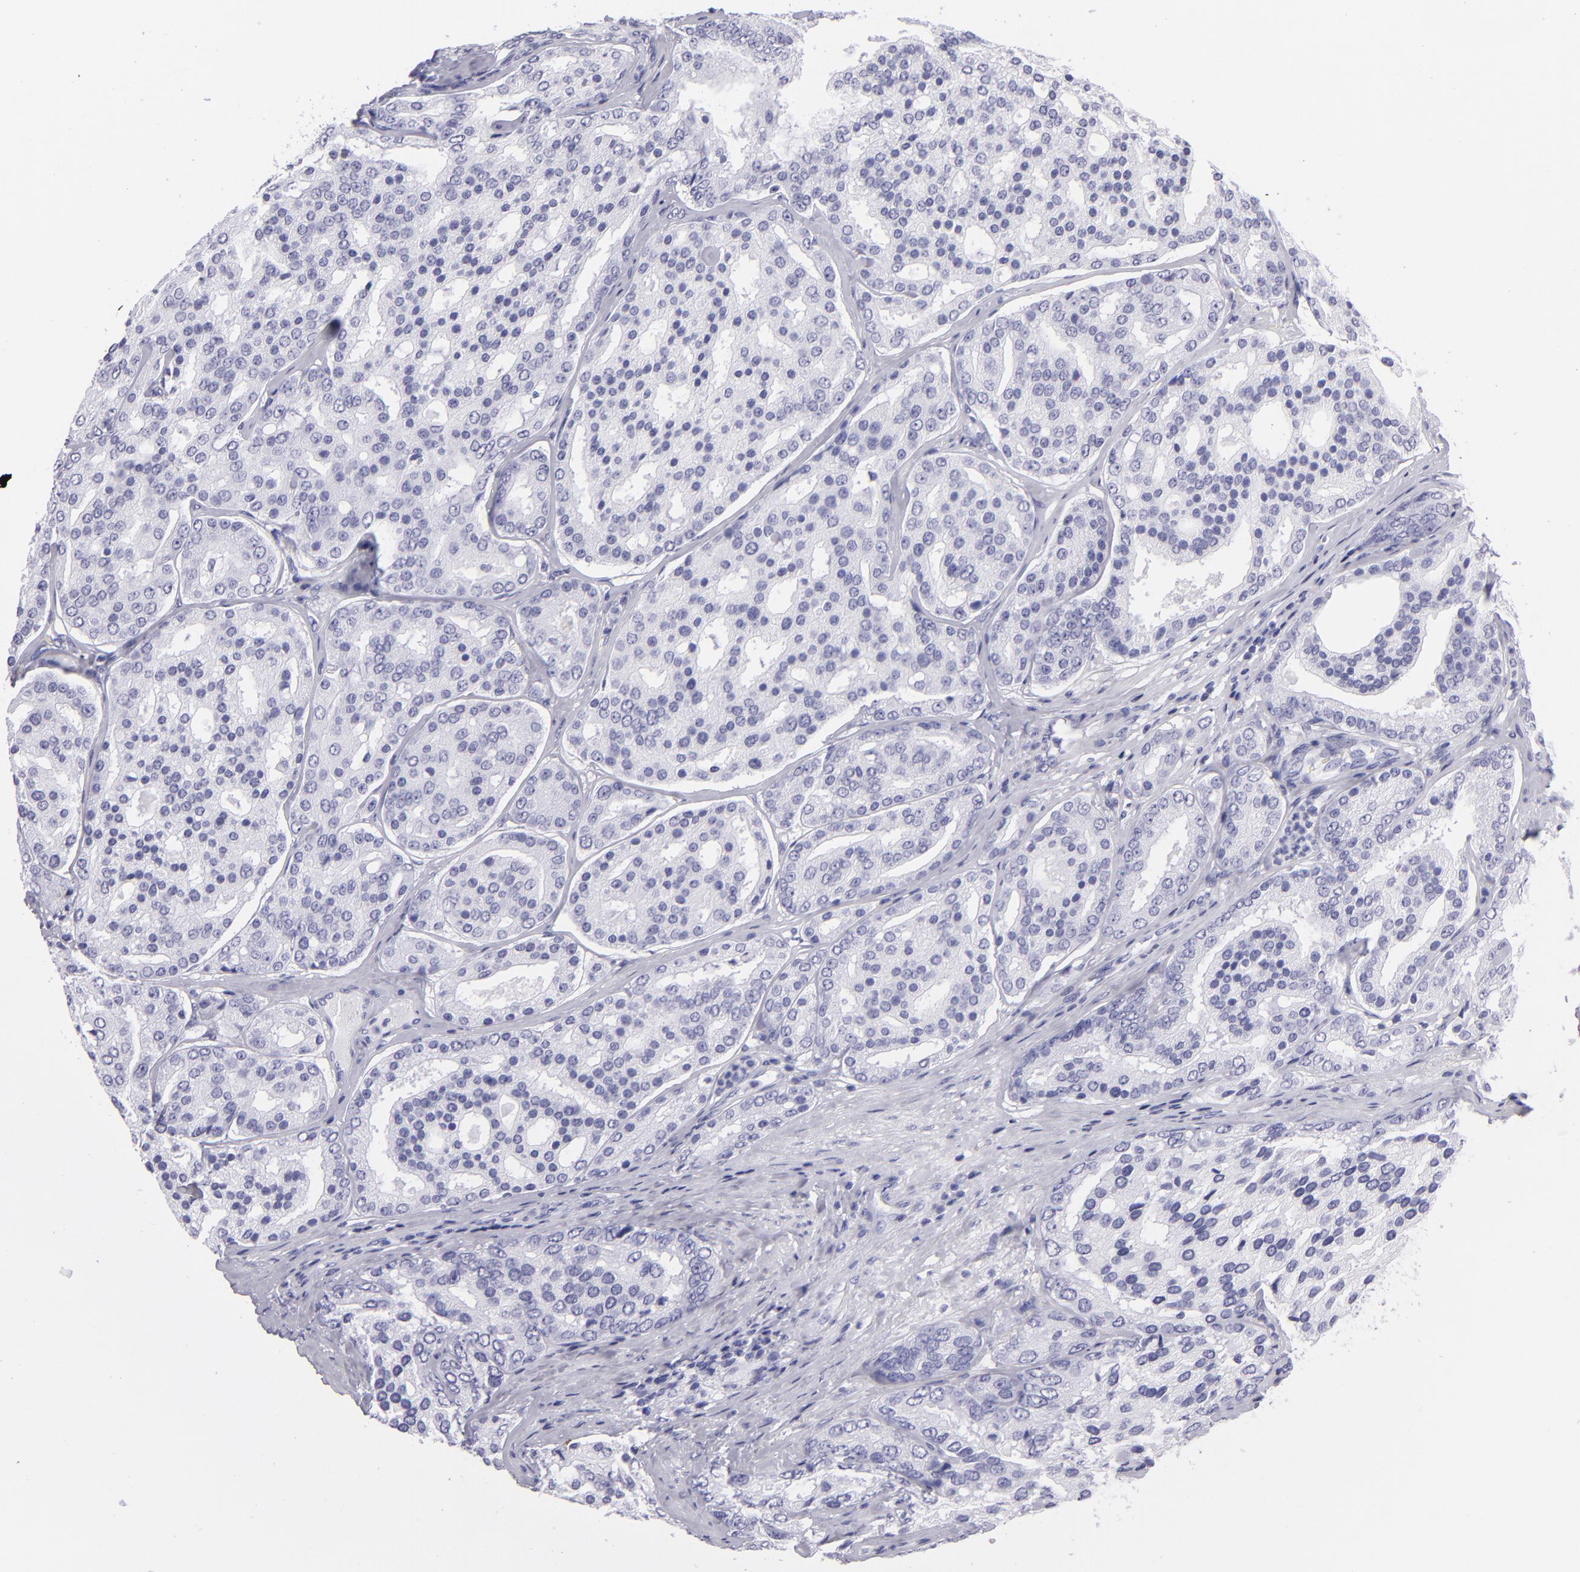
{"staining": {"intensity": "negative", "quantity": "none", "location": "none"}, "tissue": "prostate cancer", "cell_type": "Tumor cells", "image_type": "cancer", "snomed": [{"axis": "morphology", "description": "Adenocarcinoma, High grade"}, {"axis": "topography", "description": "Prostate"}], "caption": "Tumor cells show no significant protein expression in prostate cancer (adenocarcinoma (high-grade)). (Stains: DAB immunohistochemistry (IHC) with hematoxylin counter stain, Microscopy: brightfield microscopy at high magnification).", "gene": "PVALB", "patient": {"sex": "male", "age": 64}}